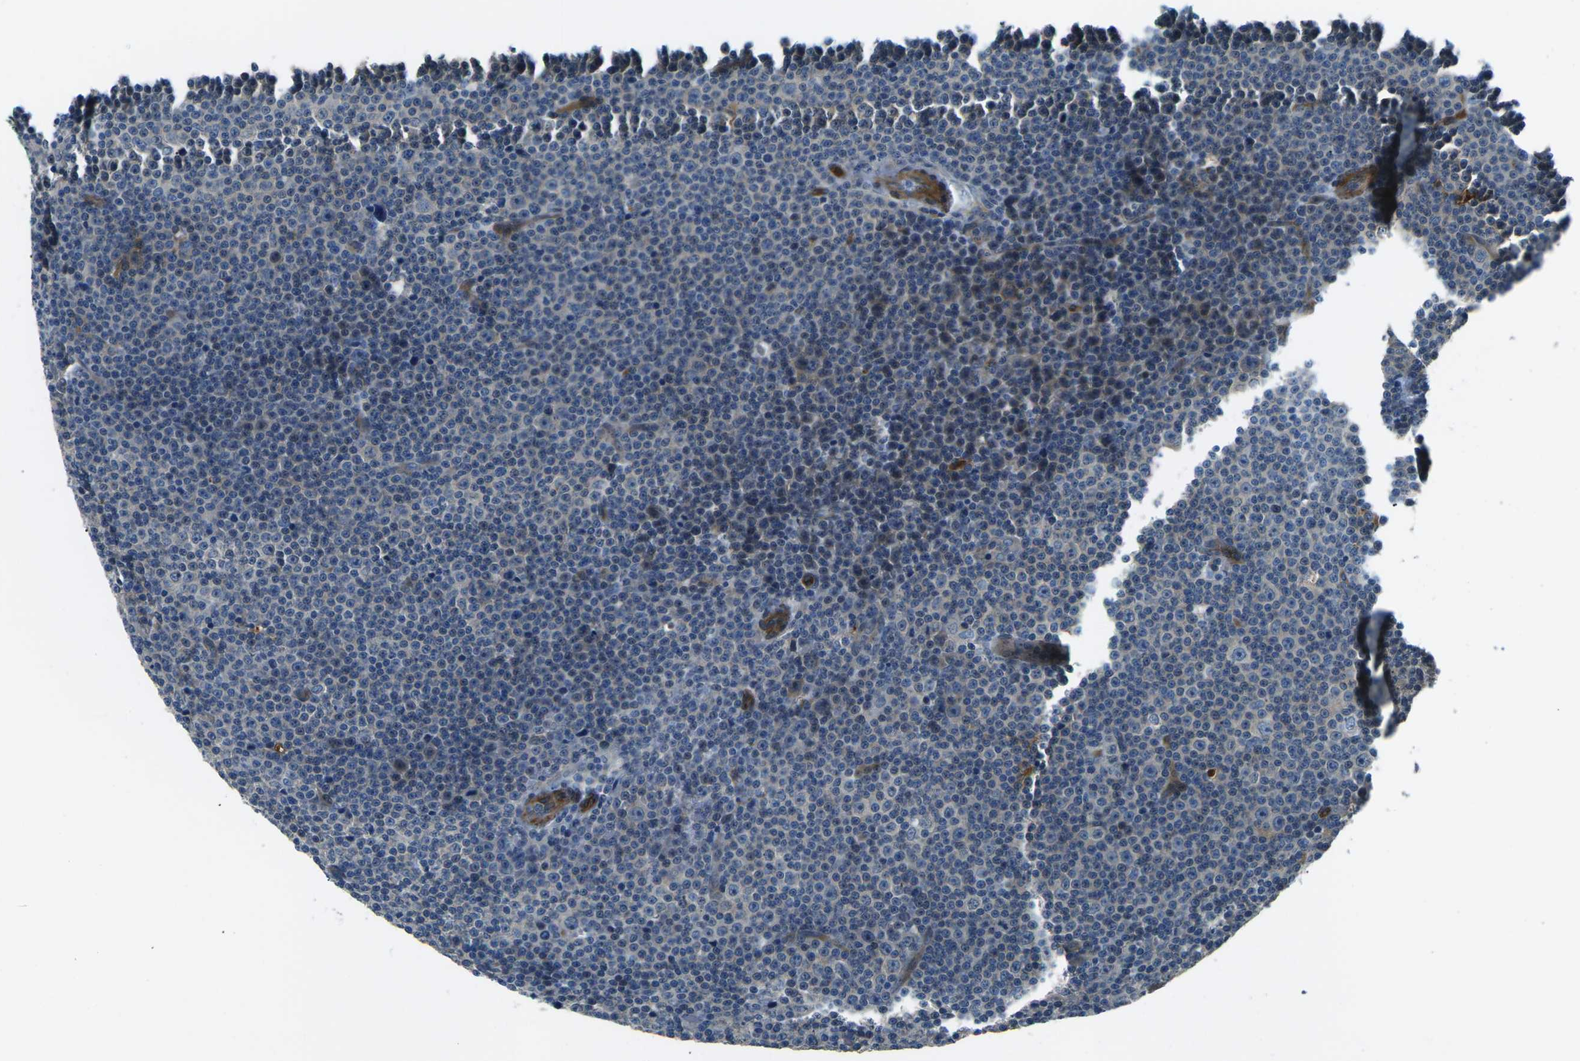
{"staining": {"intensity": "negative", "quantity": "none", "location": "none"}, "tissue": "lymphoma", "cell_type": "Tumor cells", "image_type": "cancer", "snomed": [{"axis": "morphology", "description": "Malignant lymphoma, non-Hodgkin's type, Low grade"}, {"axis": "topography", "description": "Lymph node"}], "caption": "DAB (3,3'-diaminobenzidine) immunohistochemical staining of malignant lymphoma, non-Hodgkin's type (low-grade) exhibits no significant expression in tumor cells. The staining was performed using DAB to visualize the protein expression in brown, while the nuclei were stained in blue with hematoxylin (Magnification: 20x).", "gene": "AFAP1", "patient": {"sex": "female", "age": 67}}